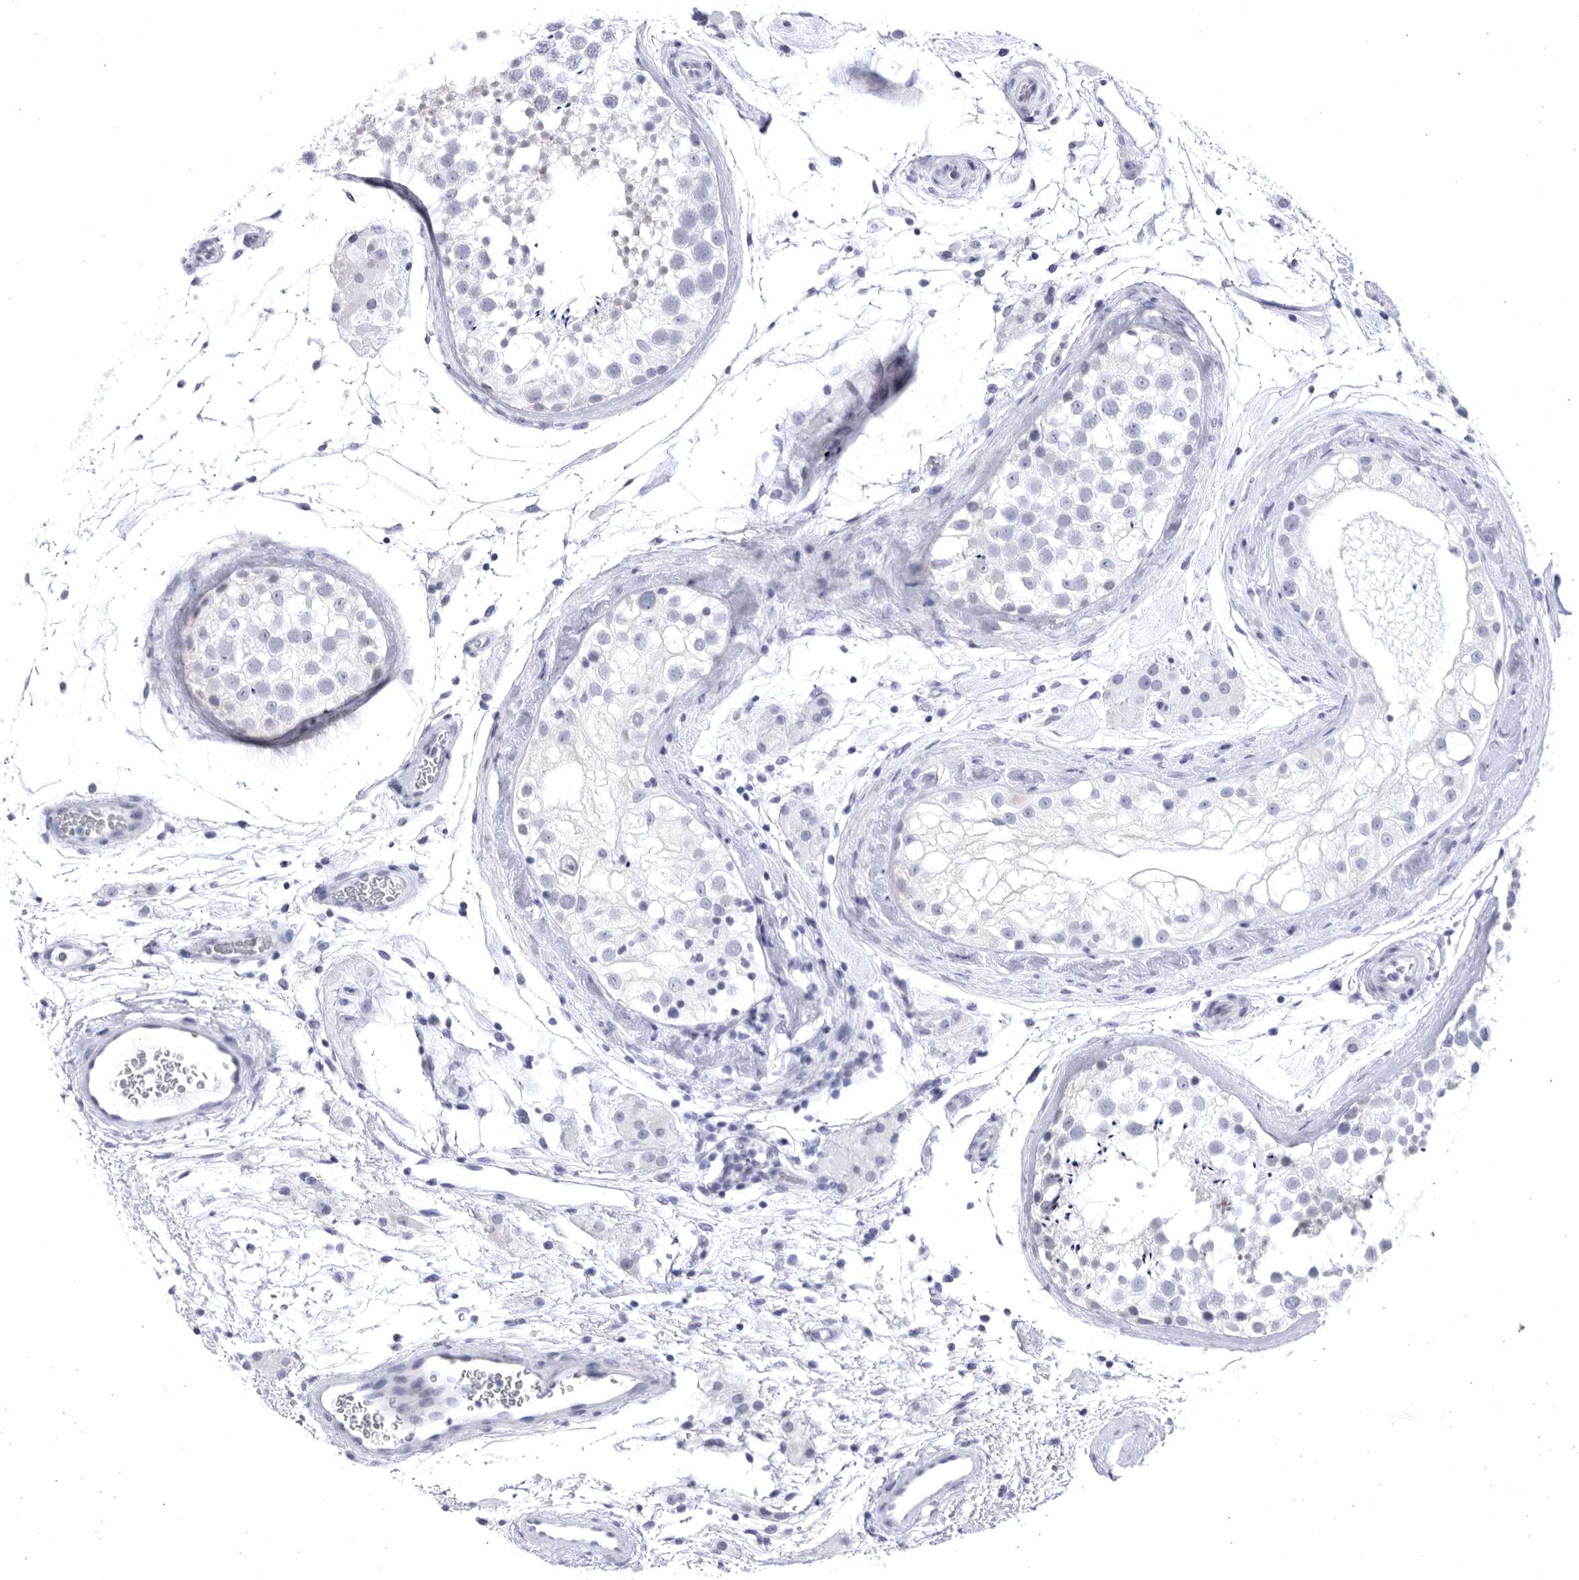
{"staining": {"intensity": "negative", "quantity": "none", "location": "none"}, "tissue": "testis", "cell_type": "Cells in seminiferous ducts", "image_type": "normal", "snomed": [{"axis": "morphology", "description": "Normal tissue, NOS"}, {"axis": "topography", "description": "Testis"}], "caption": "A micrograph of human testis is negative for staining in cells in seminiferous ducts. (DAB (3,3'-diaminobenzidine) immunohistochemistry, high magnification).", "gene": "CCDC181", "patient": {"sex": "male", "age": 46}}